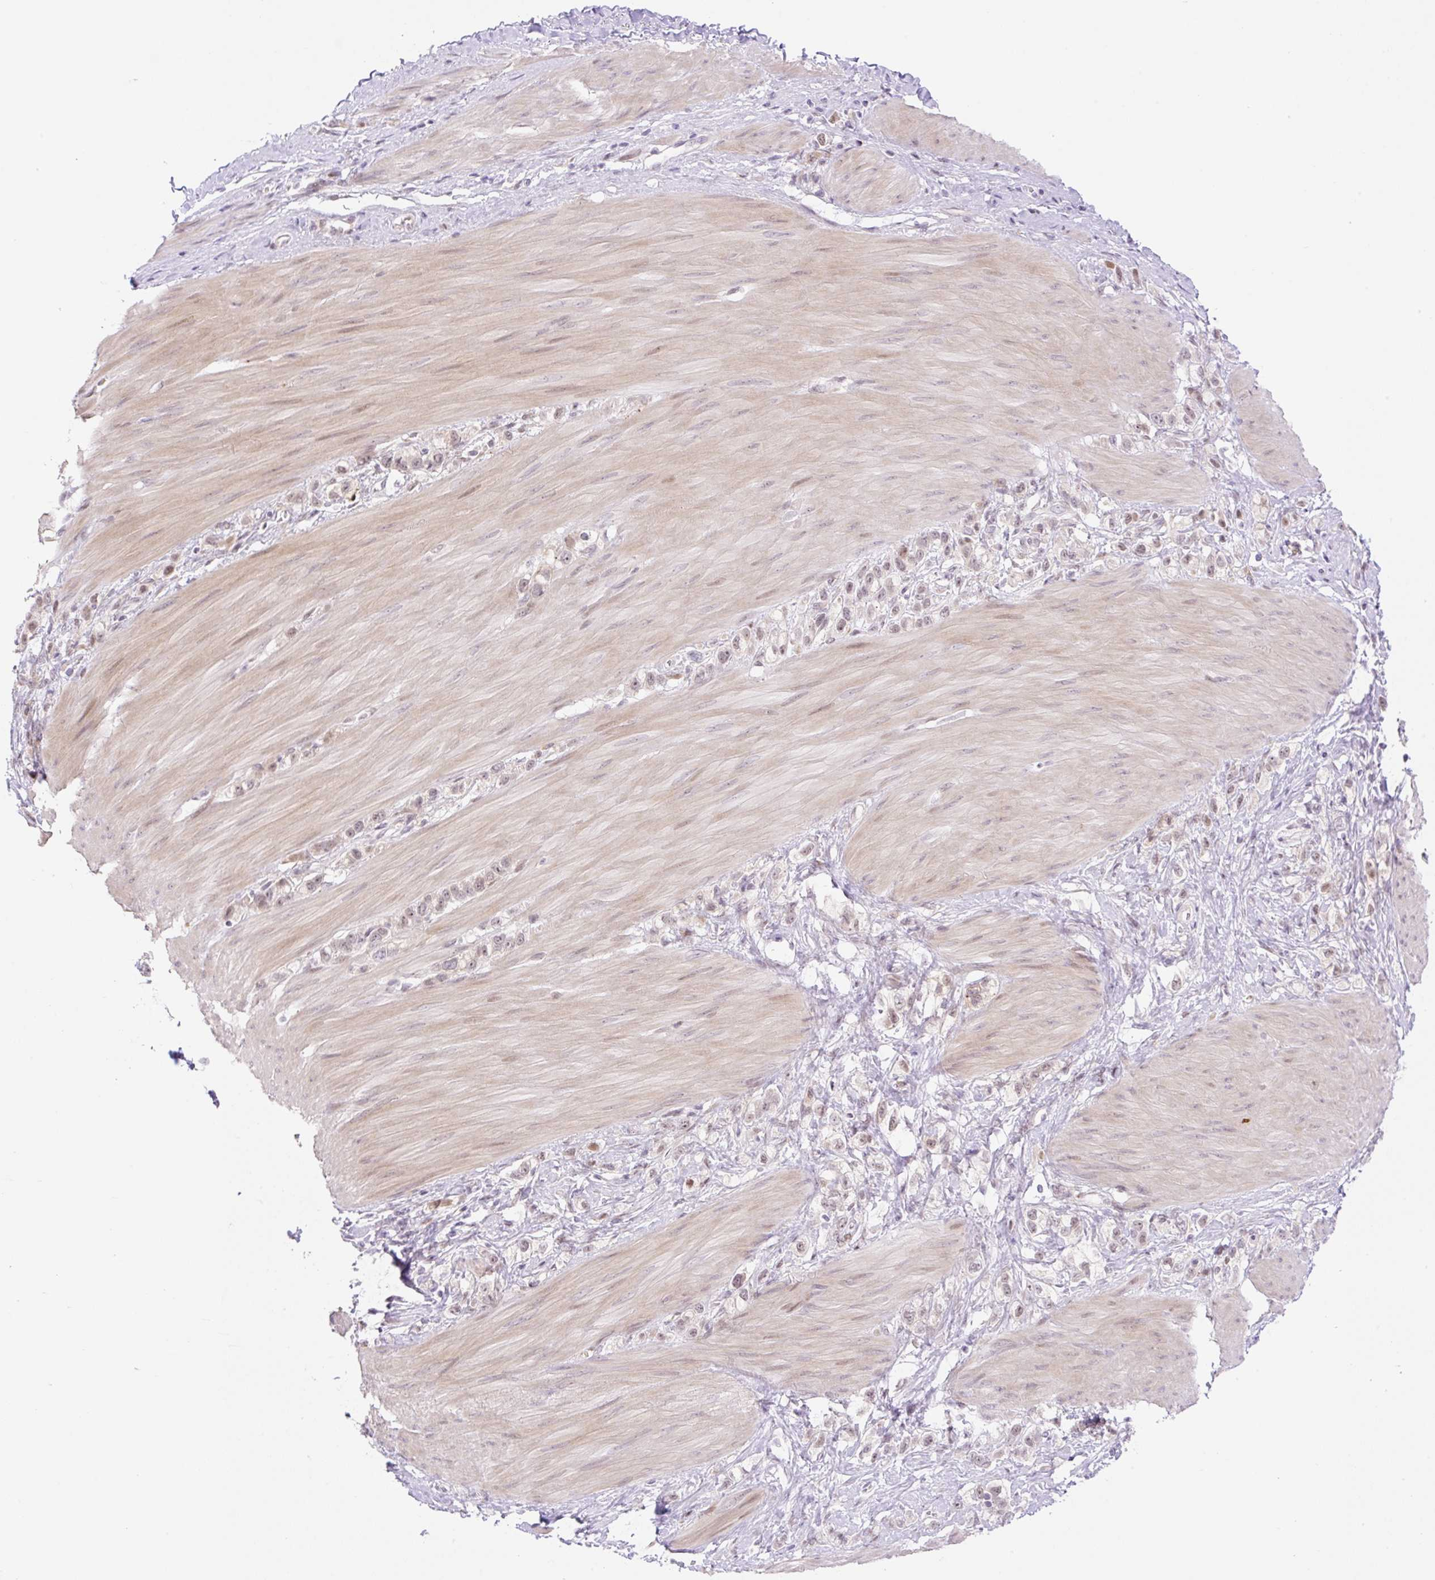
{"staining": {"intensity": "weak", "quantity": "<25%", "location": "nuclear"}, "tissue": "stomach cancer", "cell_type": "Tumor cells", "image_type": "cancer", "snomed": [{"axis": "morphology", "description": "Adenocarcinoma, NOS"}, {"axis": "topography", "description": "Stomach"}], "caption": "Stomach cancer (adenocarcinoma) stained for a protein using immunohistochemistry shows no positivity tumor cells.", "gene": "ZFP41", "patient": {"sex": "female", "age": 65}}